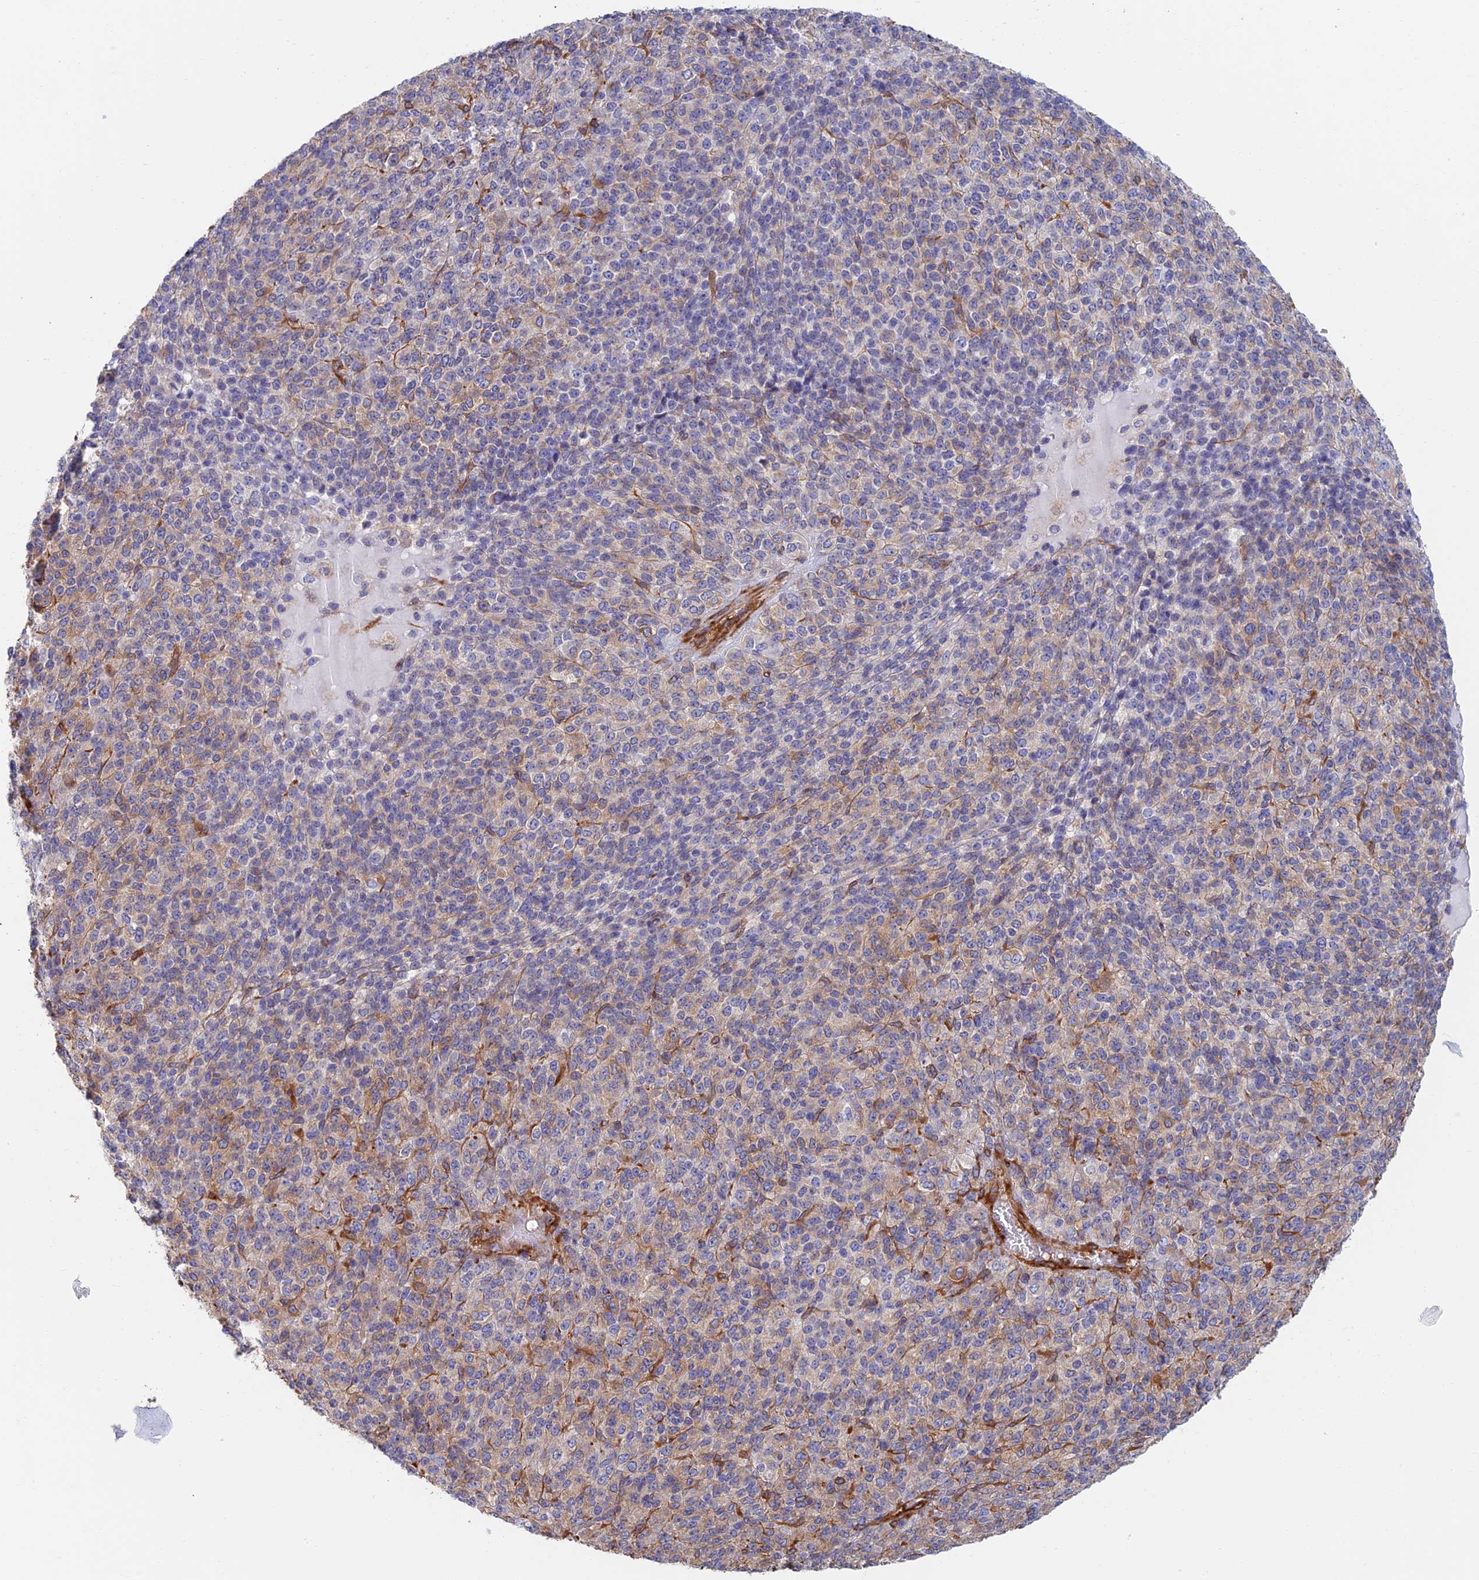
{"staining": {"intensity": "weak", "quantity": "25%-75%", "location": "cytoplasmic/membranous"}, "tissue": "melanoma", "cell_type": "Tumor cells", "image_type": "cancer", "snomed": [{"axis": "morphology", "description": "Malignant melanoma, Metastatic site"}, {"axis": "topography", "description": "Brain"}], "caption": "Weak cytoplasmic/membranous staining for a protein is seen in approximately 25%-75% of tumor cells of melanoma using immunohistochemistry (IHC).", "gene": "PAK4", "patient": {"sex": "female", "age": 56}}